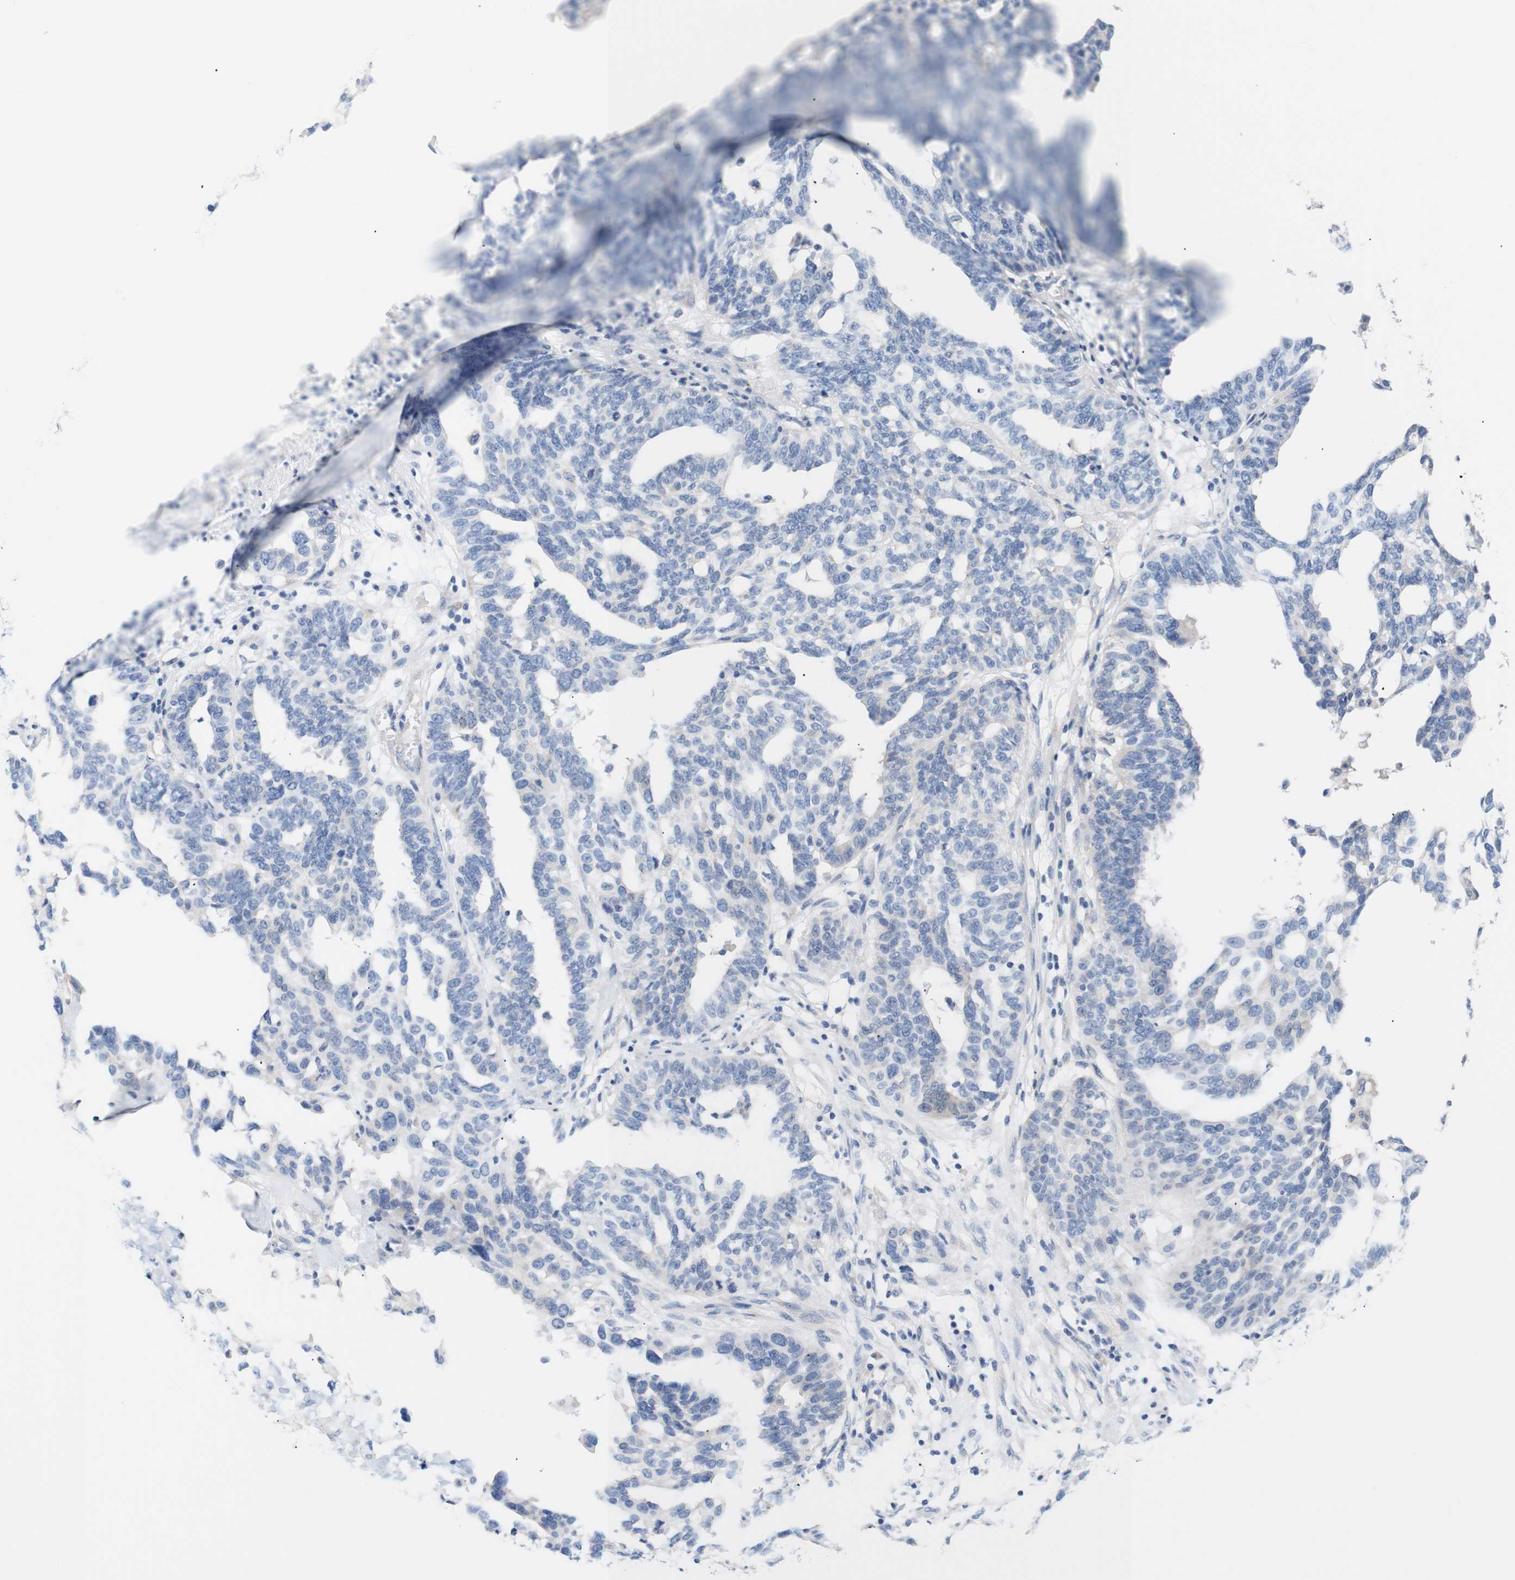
{"staining": {"intensity": "negative", "quantity": "none", "location": "none"}, "tissue": "ovarian cancer", "cell_type": "Tumor cells", "image_type": "cancer", "snomed": [{"axis": "morphology", "description": "Cystadenocarcinoma, serous, NOS"}, {"axis": "topography", "description": "Ovary"}], "caption": "Histopathology image shows no significant protein staining in tumor cells of ovarian serous cystadenocarcinoma.", "gene": "TRIM5", "patient": {"sex": "female", "age": 59}}